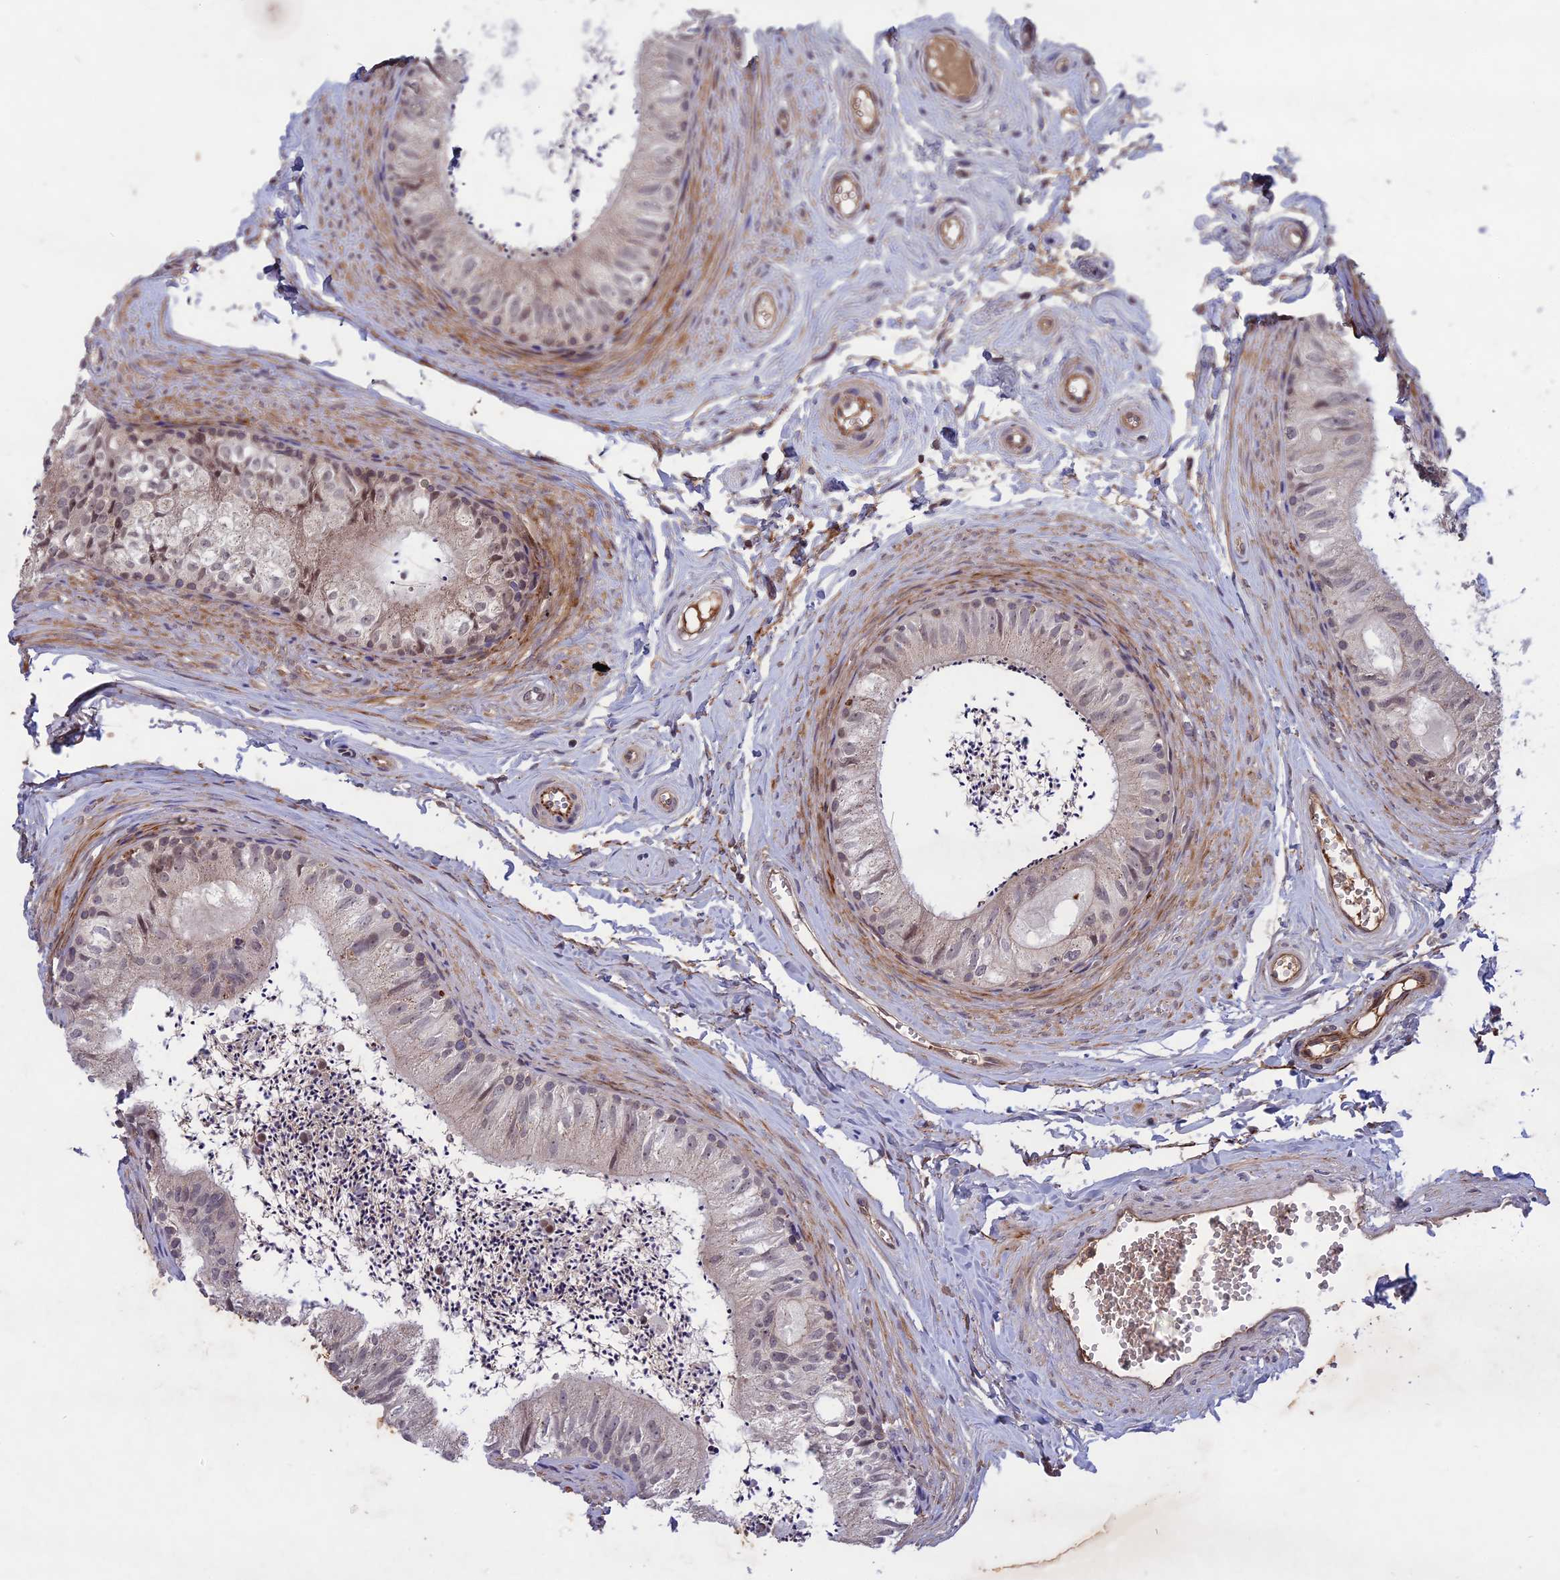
{"staining": {"intensity": "weak", "quantity": "<25%", "location": "cytoplasmic/membranous"}, "tissue": "epididymis", "cell_type": "Glandular cells", "image_type": "normal", "snomed": [{"axis": "morphology", "description": "Normal tissue, NOS"}, {"axis": "topography", "description": "Epididymis"}], "caption": "Immunohistochemistry (IHC) of normal human epididymis demonstrates no expression in glandular cells. (DAB (3,3'-diaminobenzidine) IHC visualized using brightfield microscopy, high magnification).", "gene": "ADO", "patient": {"sex": "male", "age": 56}}